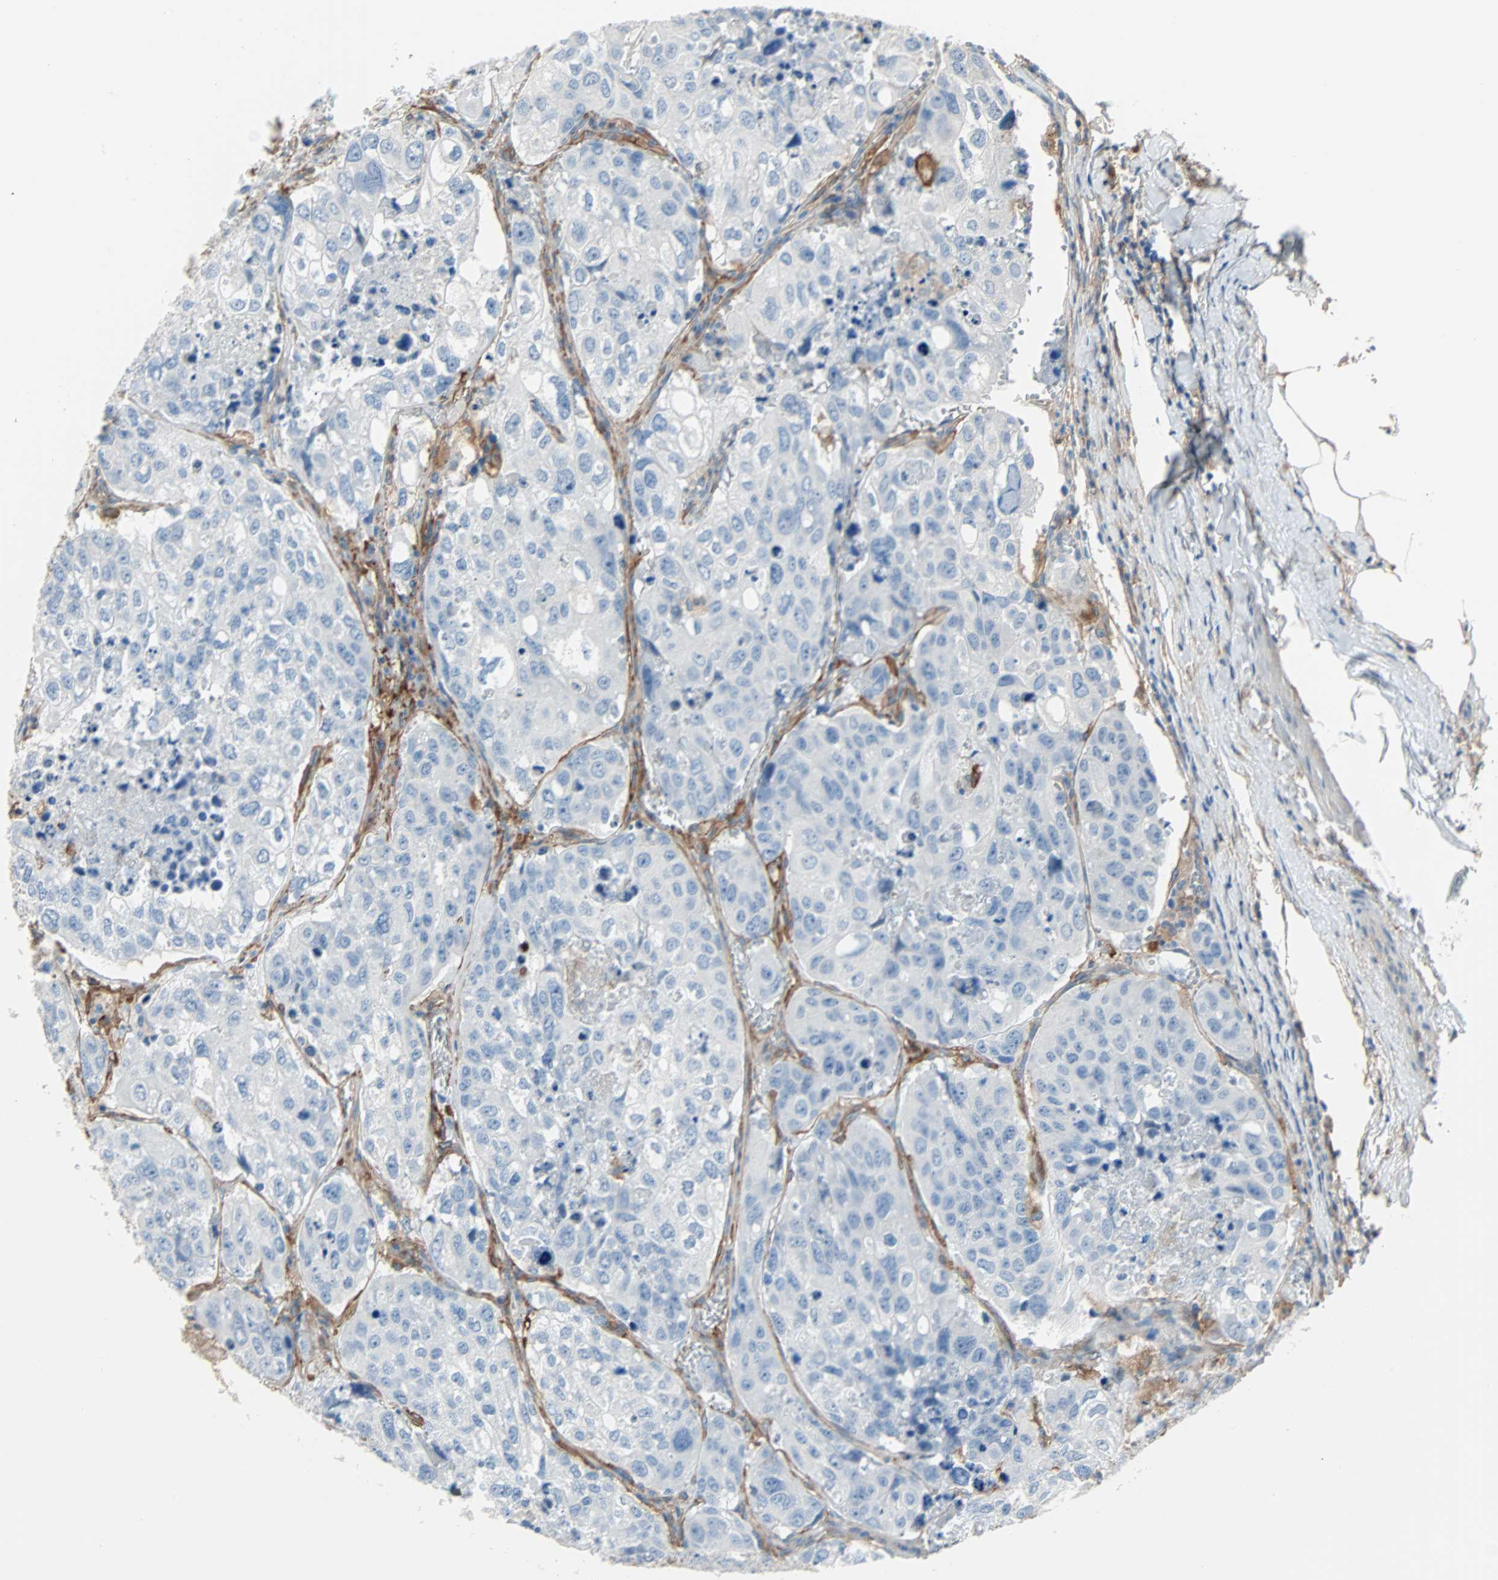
{"staining": {"intensity": "negative", "quantity": "none", "location": "none"}, "tissue": "urothelial cancer", "cell_type": "Tumor cells", "image_type": "cancer", "snomed": [{"axis": "morphology", "description": "Urothelial carcinoma, High grade"}, {"axis": "topography", "description": "Lymph node"}, {"axis": "topography", "description": "Urinary bladder"}], "caption": "The histopathology image demonstrates no staining of tumor cells in high-grade urothelial carcinoma. Brightfield microscopy of IHC stained with DAB (3,3'-diaminobenzidine) (brown) and hematoxylin (blue), captured at high magnification.", "gene": "EPB41L2", "patient": {"sex": "male", "age": 51}}